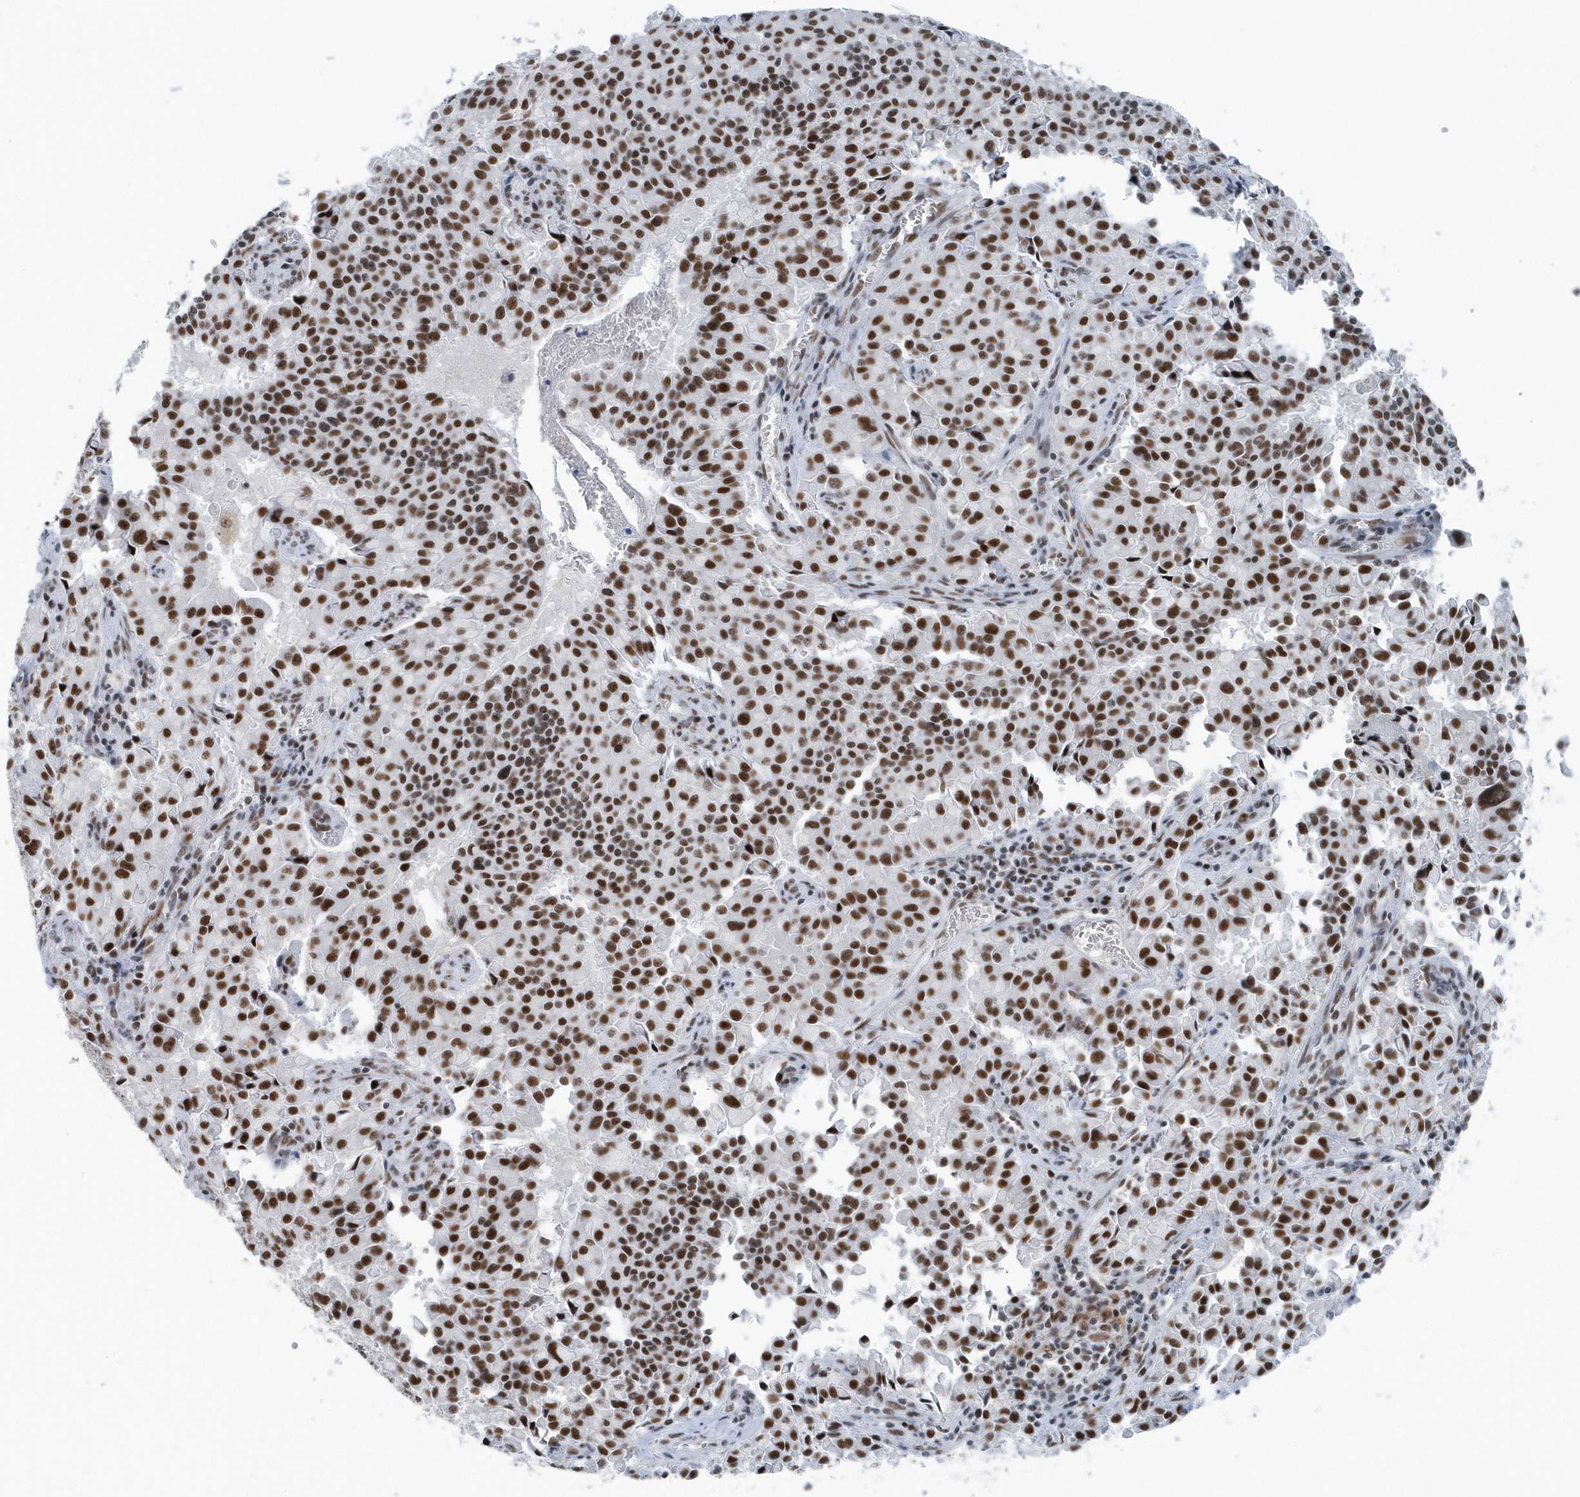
{"staining": {"intensity": "strong", "quantity": ">75%", "location": "nuclear"}, "tissue": "pancreatic cancer", "cell_type": "Tumor cells", "image_type": "cancer", "snomed": [{"axis": "morphology", "description": "Adenocarcinoma, NOS"}, {"axis": "topography", "description": "Pancreas"}], "caption": "A high amount of strong nuclear staining is seen in approximately >75% of tumor cells in adenocarcinoma (pancreatic) tissue. (Stains: DAB (3,3'-diaminobenzidine) in brown, nuclei in blue, Microscopy: brightfield microscopy at high magnification).", "gene": "FIP1L1", "patient": {"sex": "male", "age": 65}}